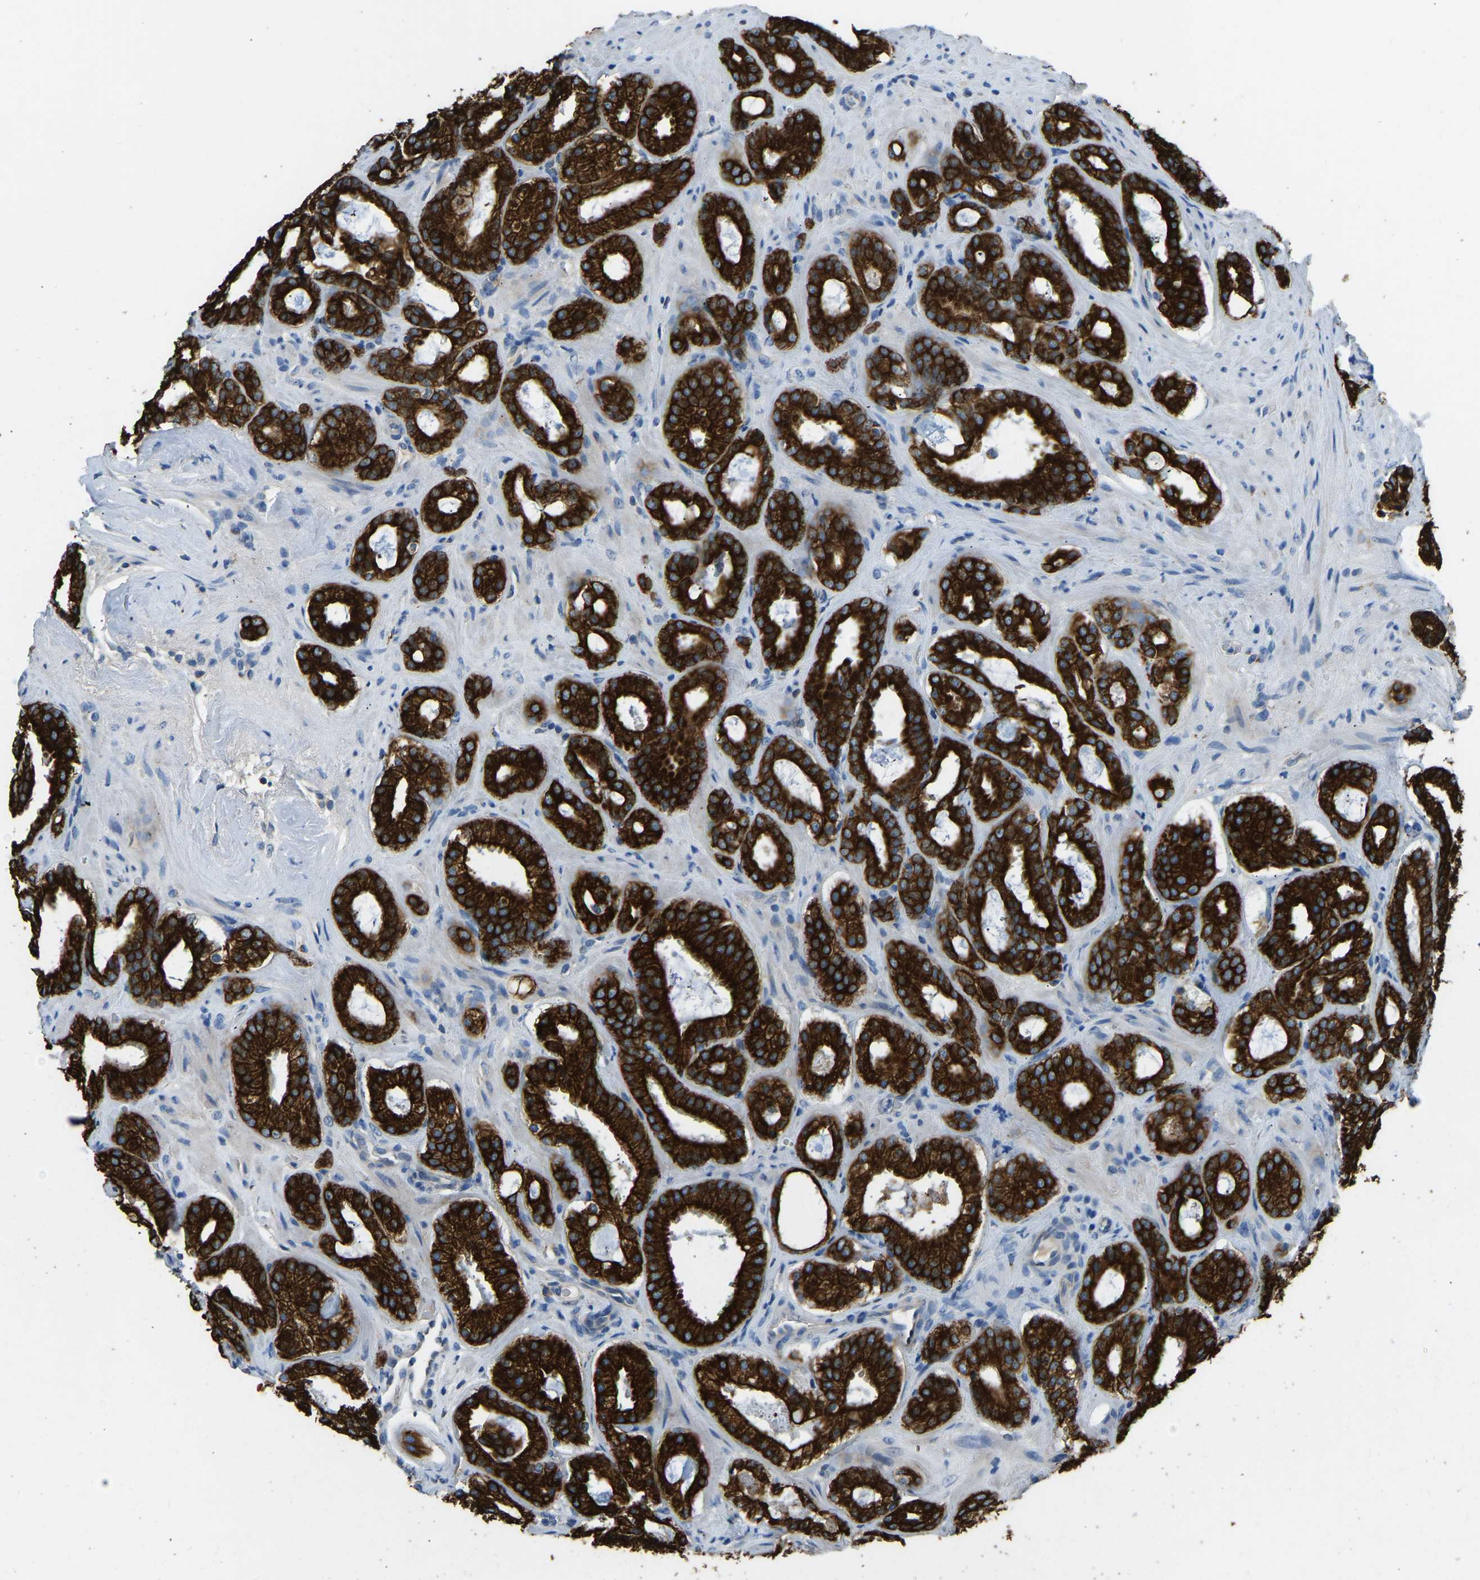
{"staining": {"intensity": "strong", "quantity": ">75%", "location": "cytoplasmic/membranous"}, "tissue": "prostate cancer", "cell_type": "Tumor cells", "image_type": "cancer", "snomed": [{"axis": "morphology", "description": "Adenocarcinoma, Low grade"}, {"axis": "topography", "description": "Prostate"}], "caption": "Protein analysis of prostate adenocarcinoma (low-grade) tissue exhibits strong cytoplasmic/membranous expression in about >75% of tumor cells.", "gene": "ZNF200", "patient": {"sex": "male", "age": 69}}